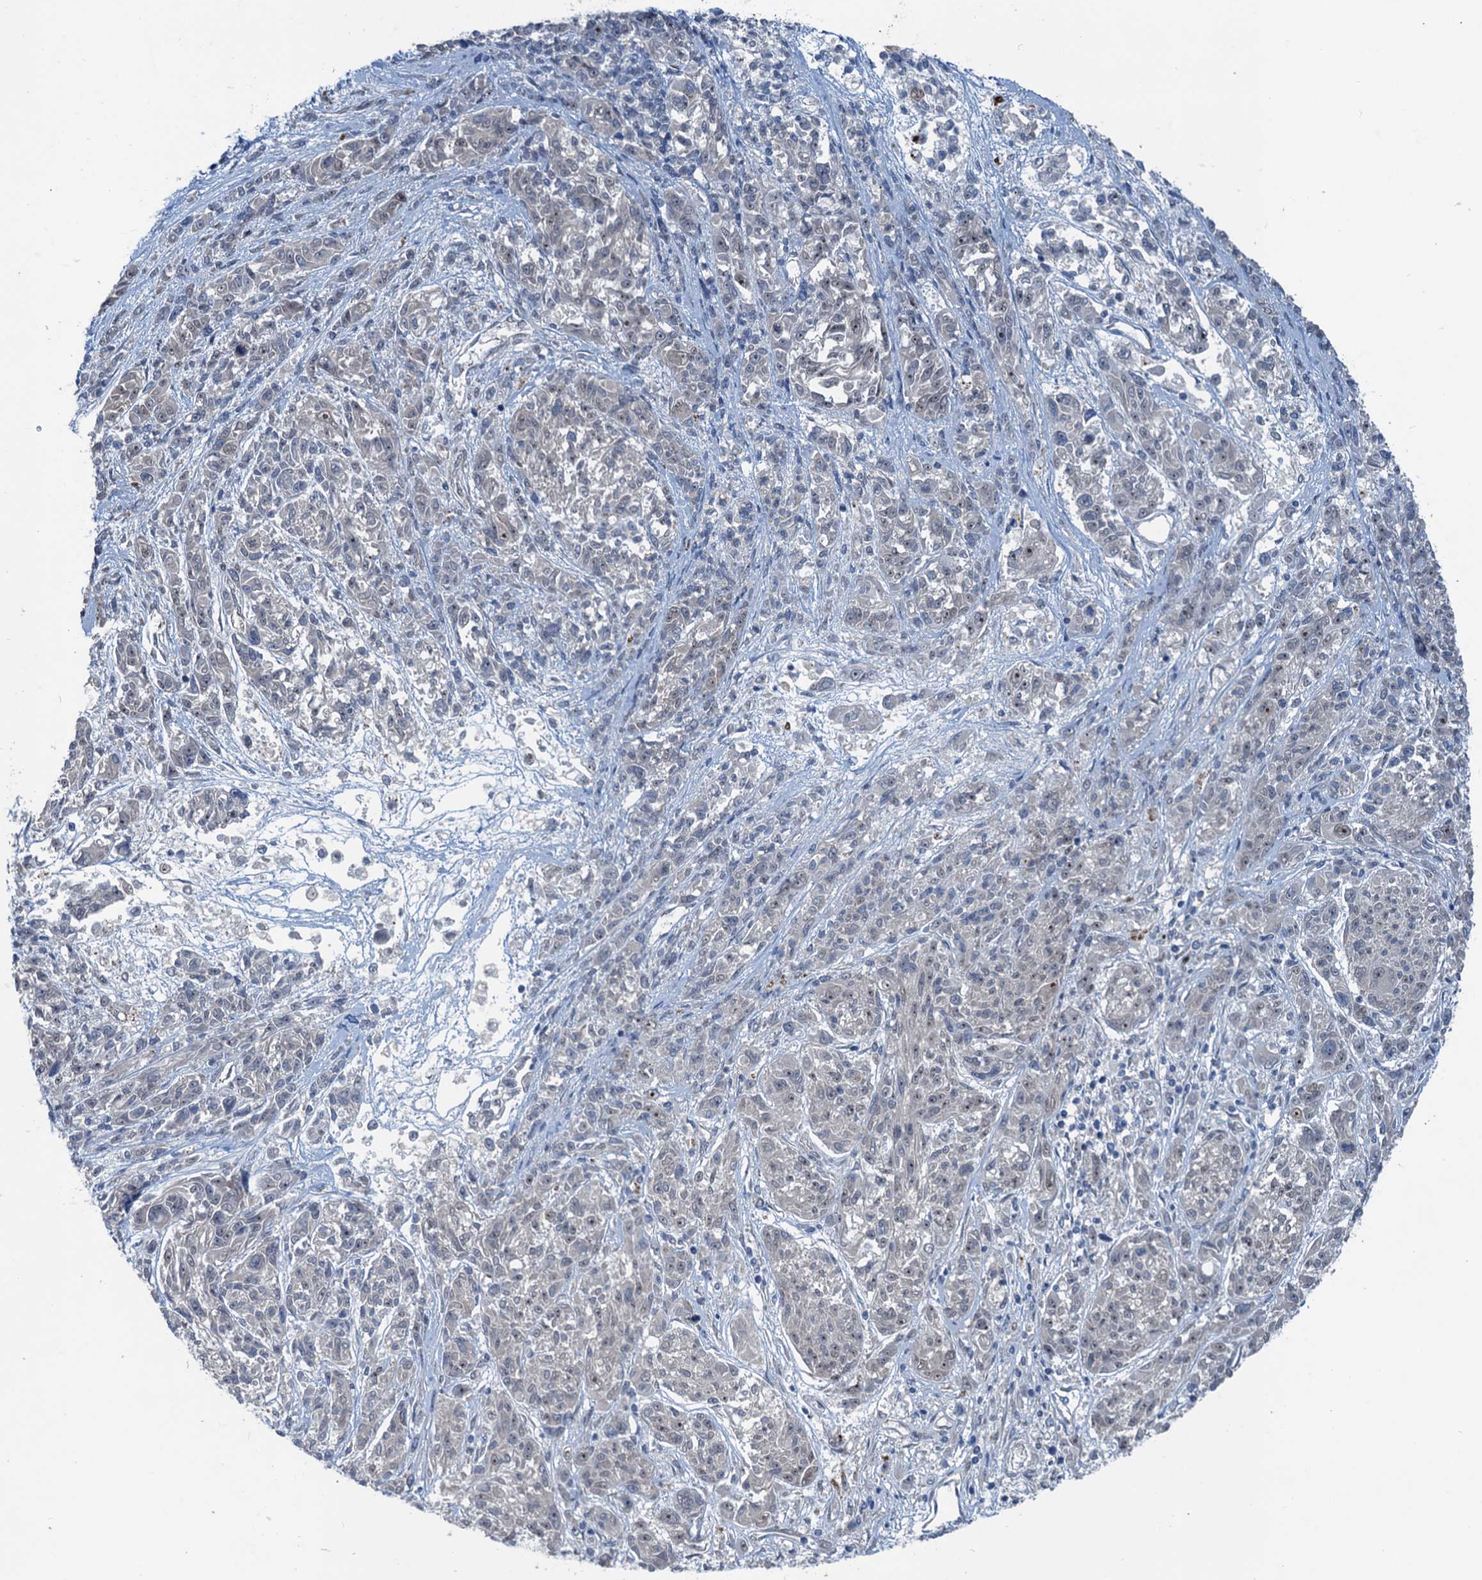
{"staining": {"intensity": "moderate", "quantity": "<25%", "location": "nuclear"}, "tissue": "melanoma", "cell_type": "Tumor cells", "image_type": "cancer", "snomed": [{"axis": "morphology", "description": "Malignant melanoma, NOS"}, {"axis": "topography", "description": "Skin"}], "caption": "Protein analysis of melanoma tissue exhibits moderate nuclear positivity in about <25% of tumor cells. The protein is shown in brown color, while the nuclei are stained blue.", "gene": "DYNC2I2", "patient": {"sex": "male", "age": 53}}